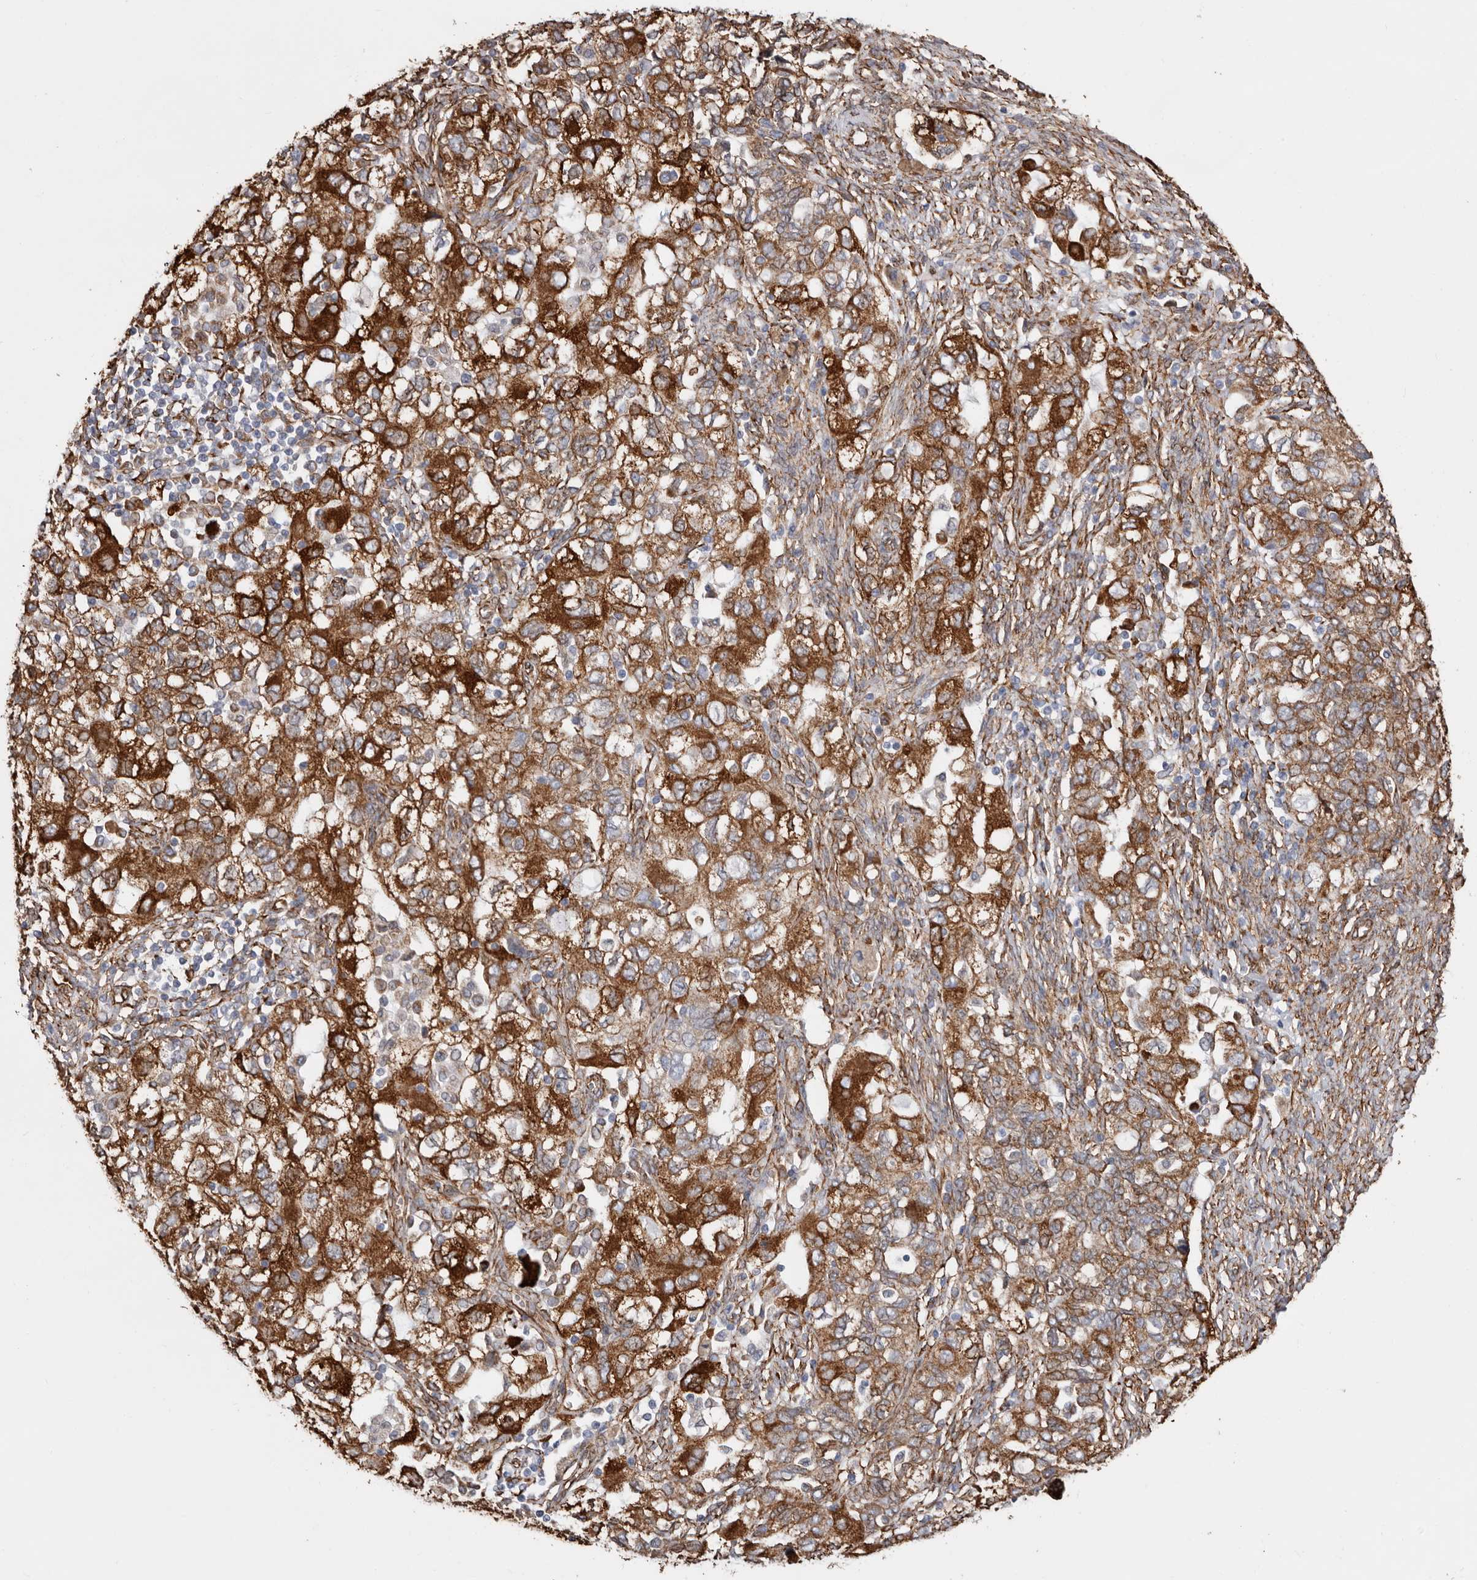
{"staining": {"intensity": "moderate", "quantity": ">75%", "location": "cytoplasmic/membranous"}, "tissue": "ovarian cancer", "cell_type": "Tumor cells", "image_type": "cancer", "snomed": [{"axis": "morphology", "description": "Carcinoma, NOS"}, {"axis": "morphology", "description": "Cystadenocarcinoma, serous, NOS"}, {"axis": "topography", "description": "Ovary"}], "caption": "Immunohistochemical staining of human ovarian serous cystadenocarcinoma shows medium levels of moderate cytoplasmic/membranous protein positivity in about >75% of tumor cells.", "gene": "SEMA3E", "patient": {"sex": "female", "age": 69}}